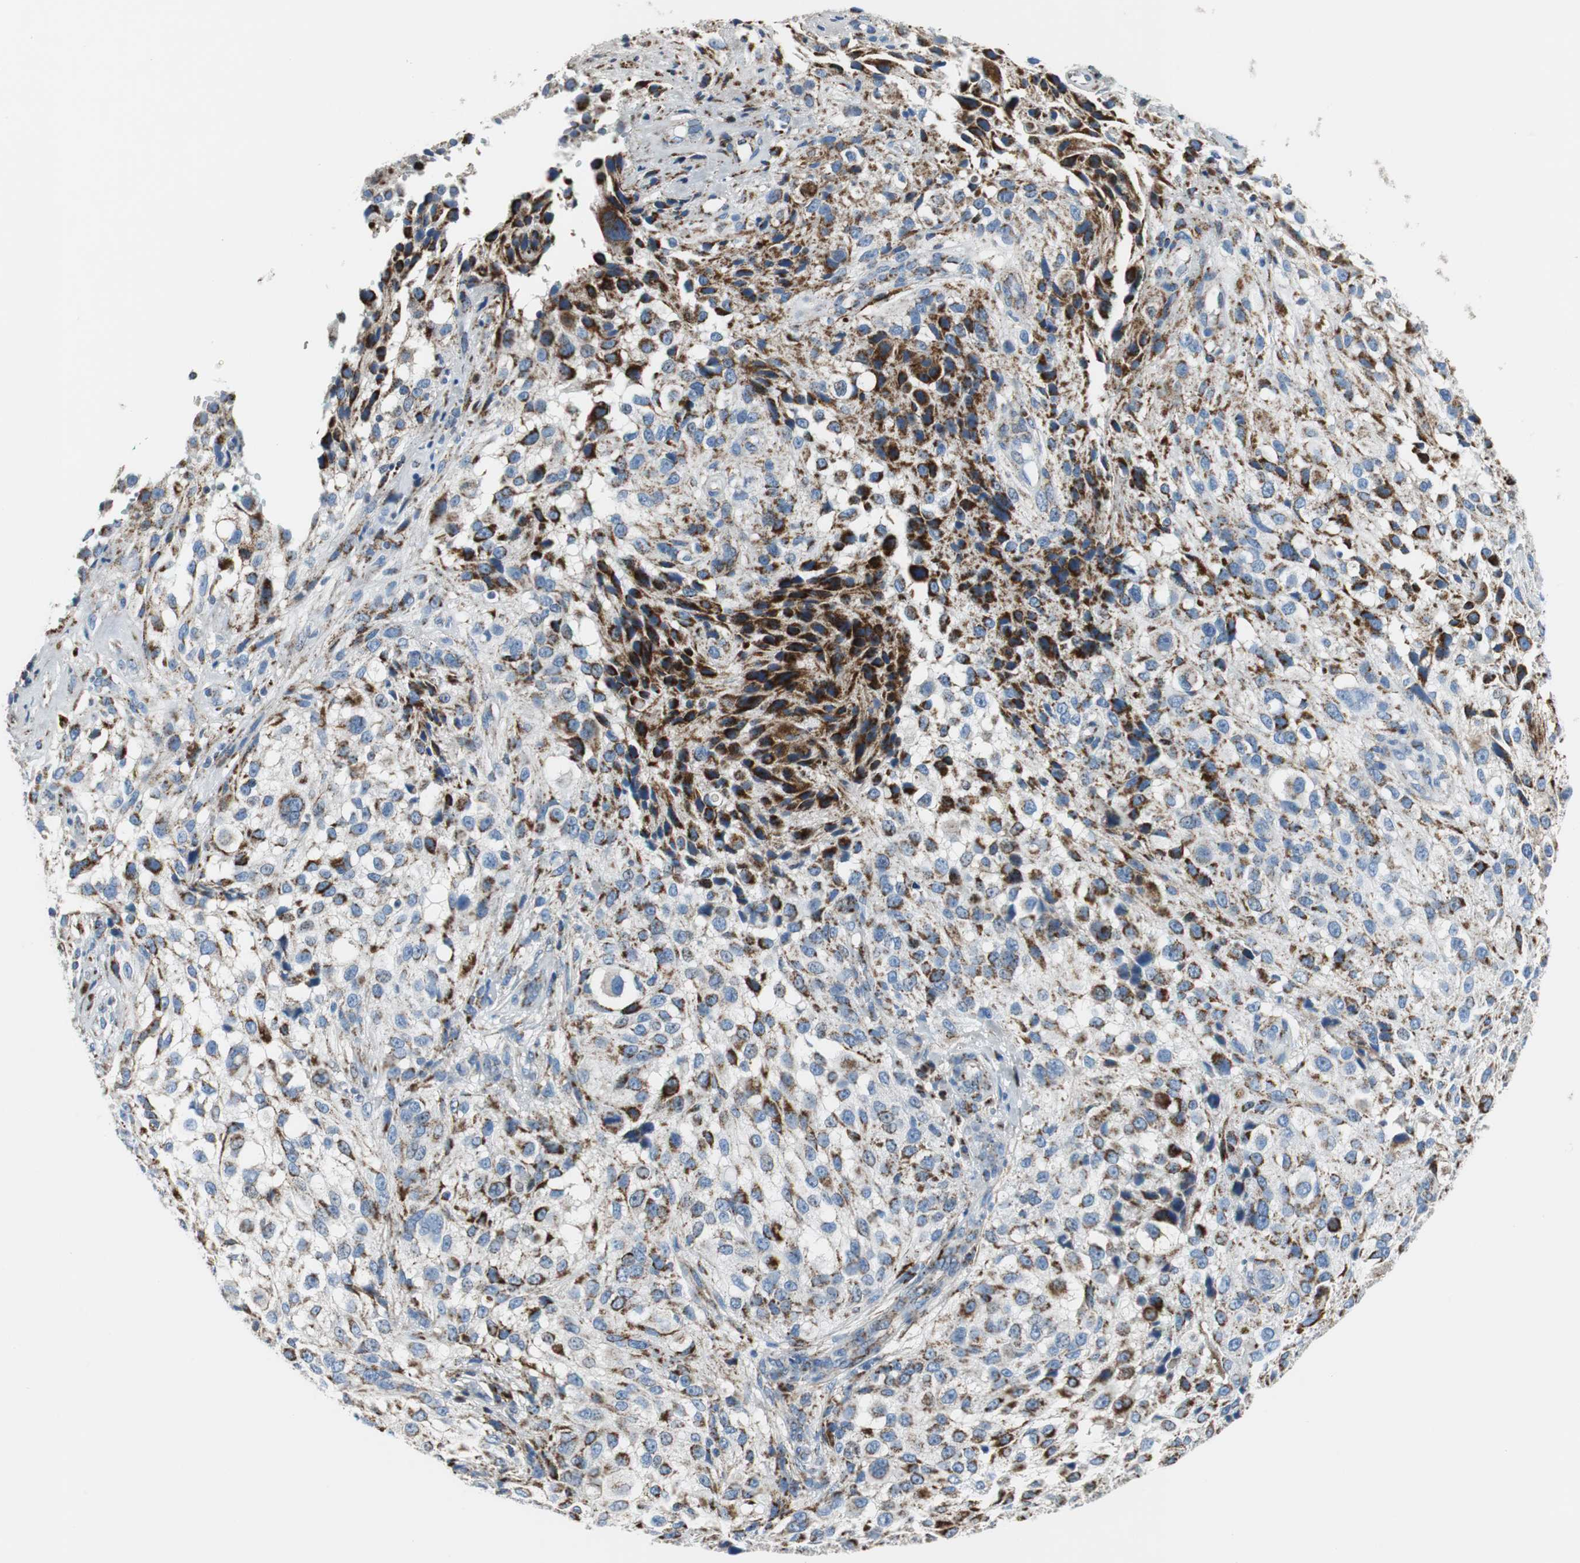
{"staining": {"intensity": "strong", "quantity": "25%-75%", "location": "cytoplasmic/membranous"}, "tissue": "melanoma", "cell_type": "Tumor cells", "image_type": "cancer", "snomed": [{"axis": "morphology", "description": "Necrosis, NOS"}, {"axis": "morphology", "description": "Malignant melanoma, NOS"}, {"axis": "topography", "description": "Skin"}], "caption": "Immunohistochemistry (IHC) (DAB) staining of malignant melanoma reveals strong cytoplasmic/membranous protein staining in approximately 25%-75% of tumor cells. Using DAB (brown) and hematoxylin (blue) stains, captured at high magnification using brightfield microscopy.", "gene": "C1QTNF7", "patient": {"sex": "female", "age": 87}}